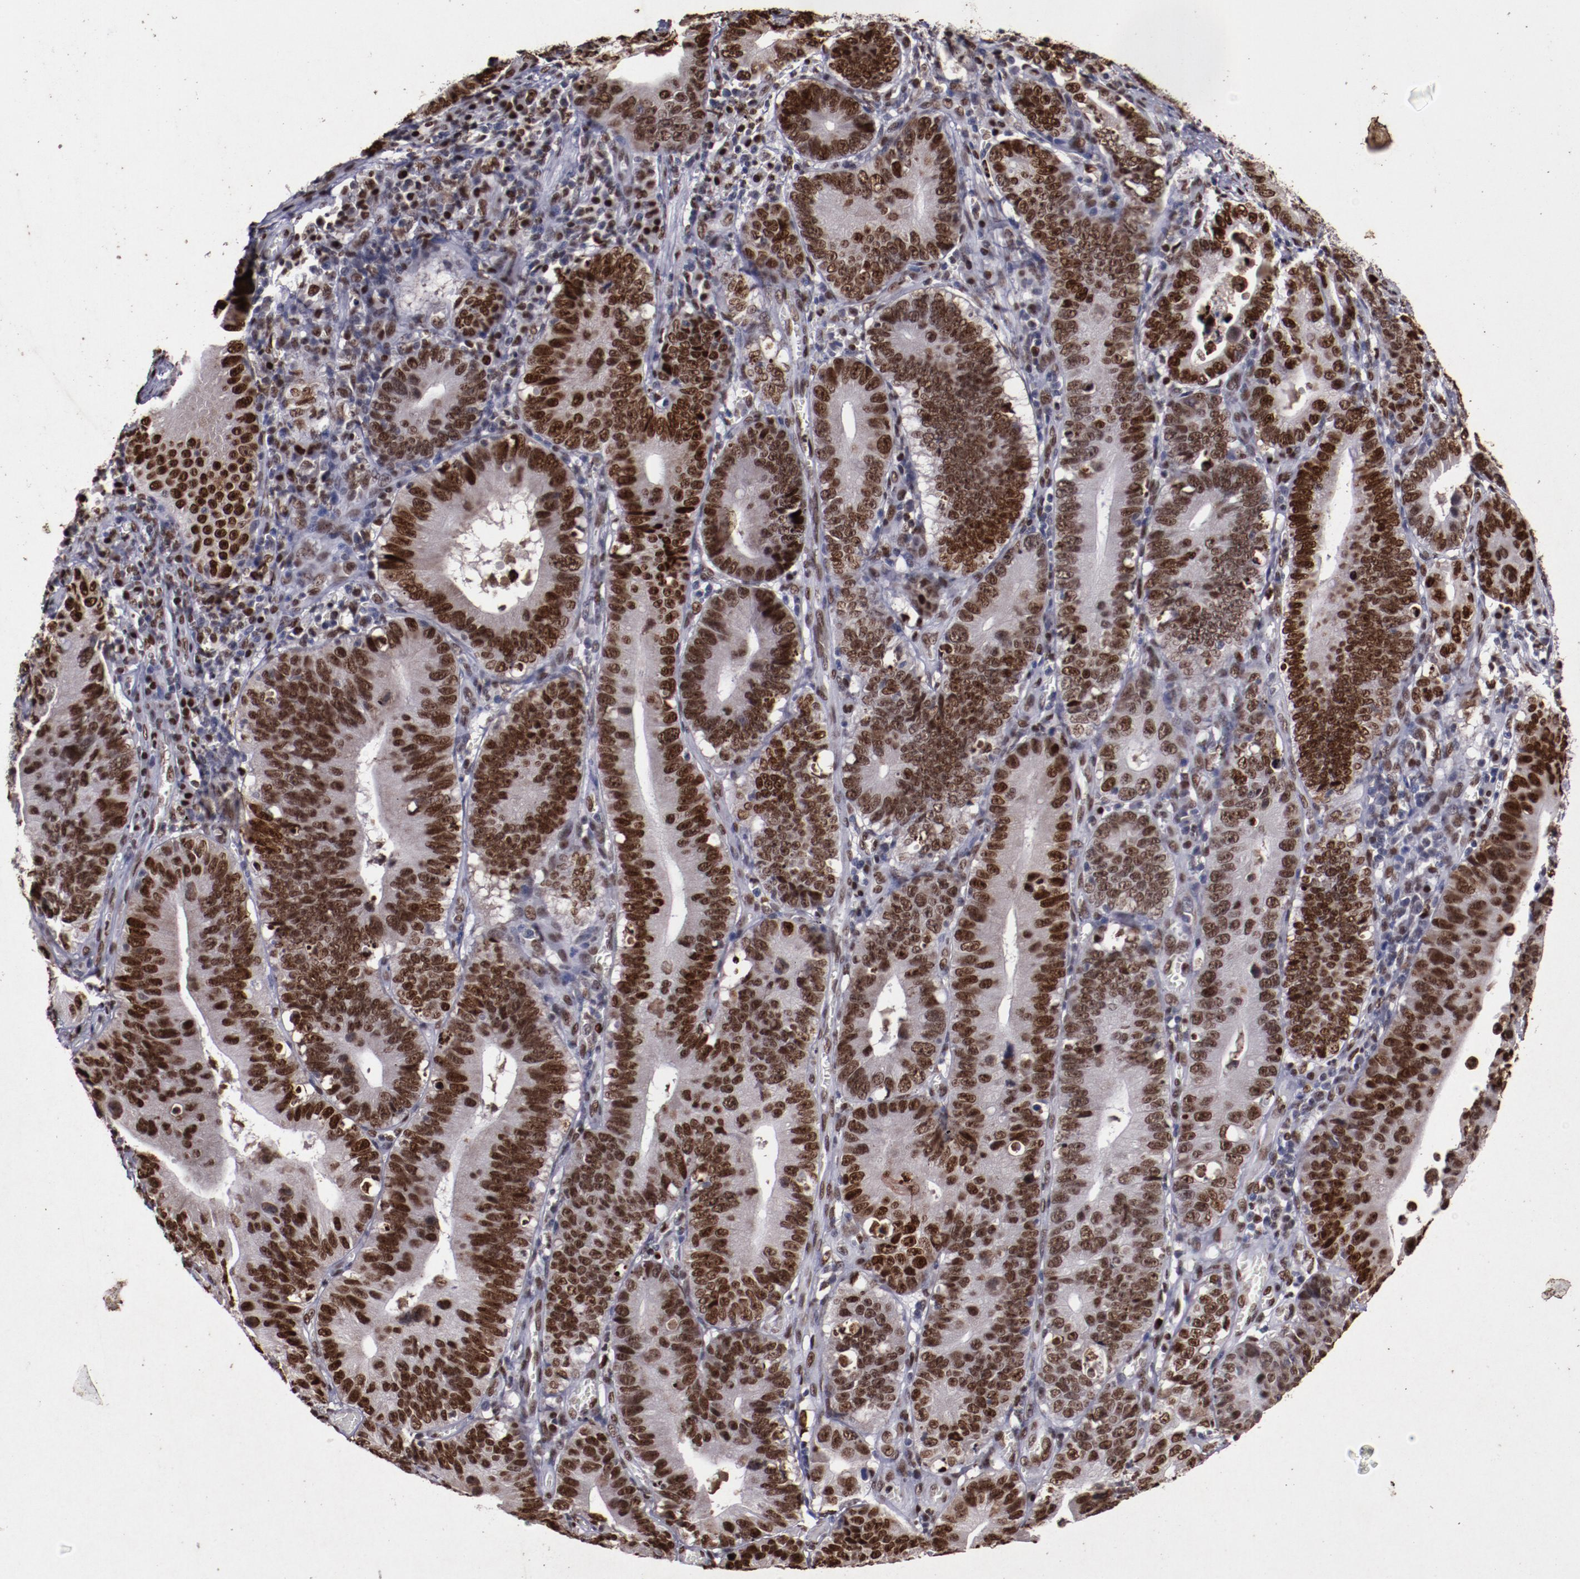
{"staining": {"intensity": "strong", "quantity": ">75%", "location": "nuclear"}, "tissue": "stomach cancer", "cell_type": "Tumor cells", "image_type": "cancer", "snomed": [{"axis": "morphology", "description": "Adenocarcinoma, NOS"}, {"axis": "topography", "description": "Stomach"}, {"axis": "topography", "description": "Gastric cardia"}], "caption": "DAB (3,3'-diaminobenzidine) immunohistochemical staining of human stomach adenocarcinoma displays strong nuclear protein staining in about >75% of tumor cells.", "gene": "APEX1", "patient": {"sex": "male", "age": 59}}